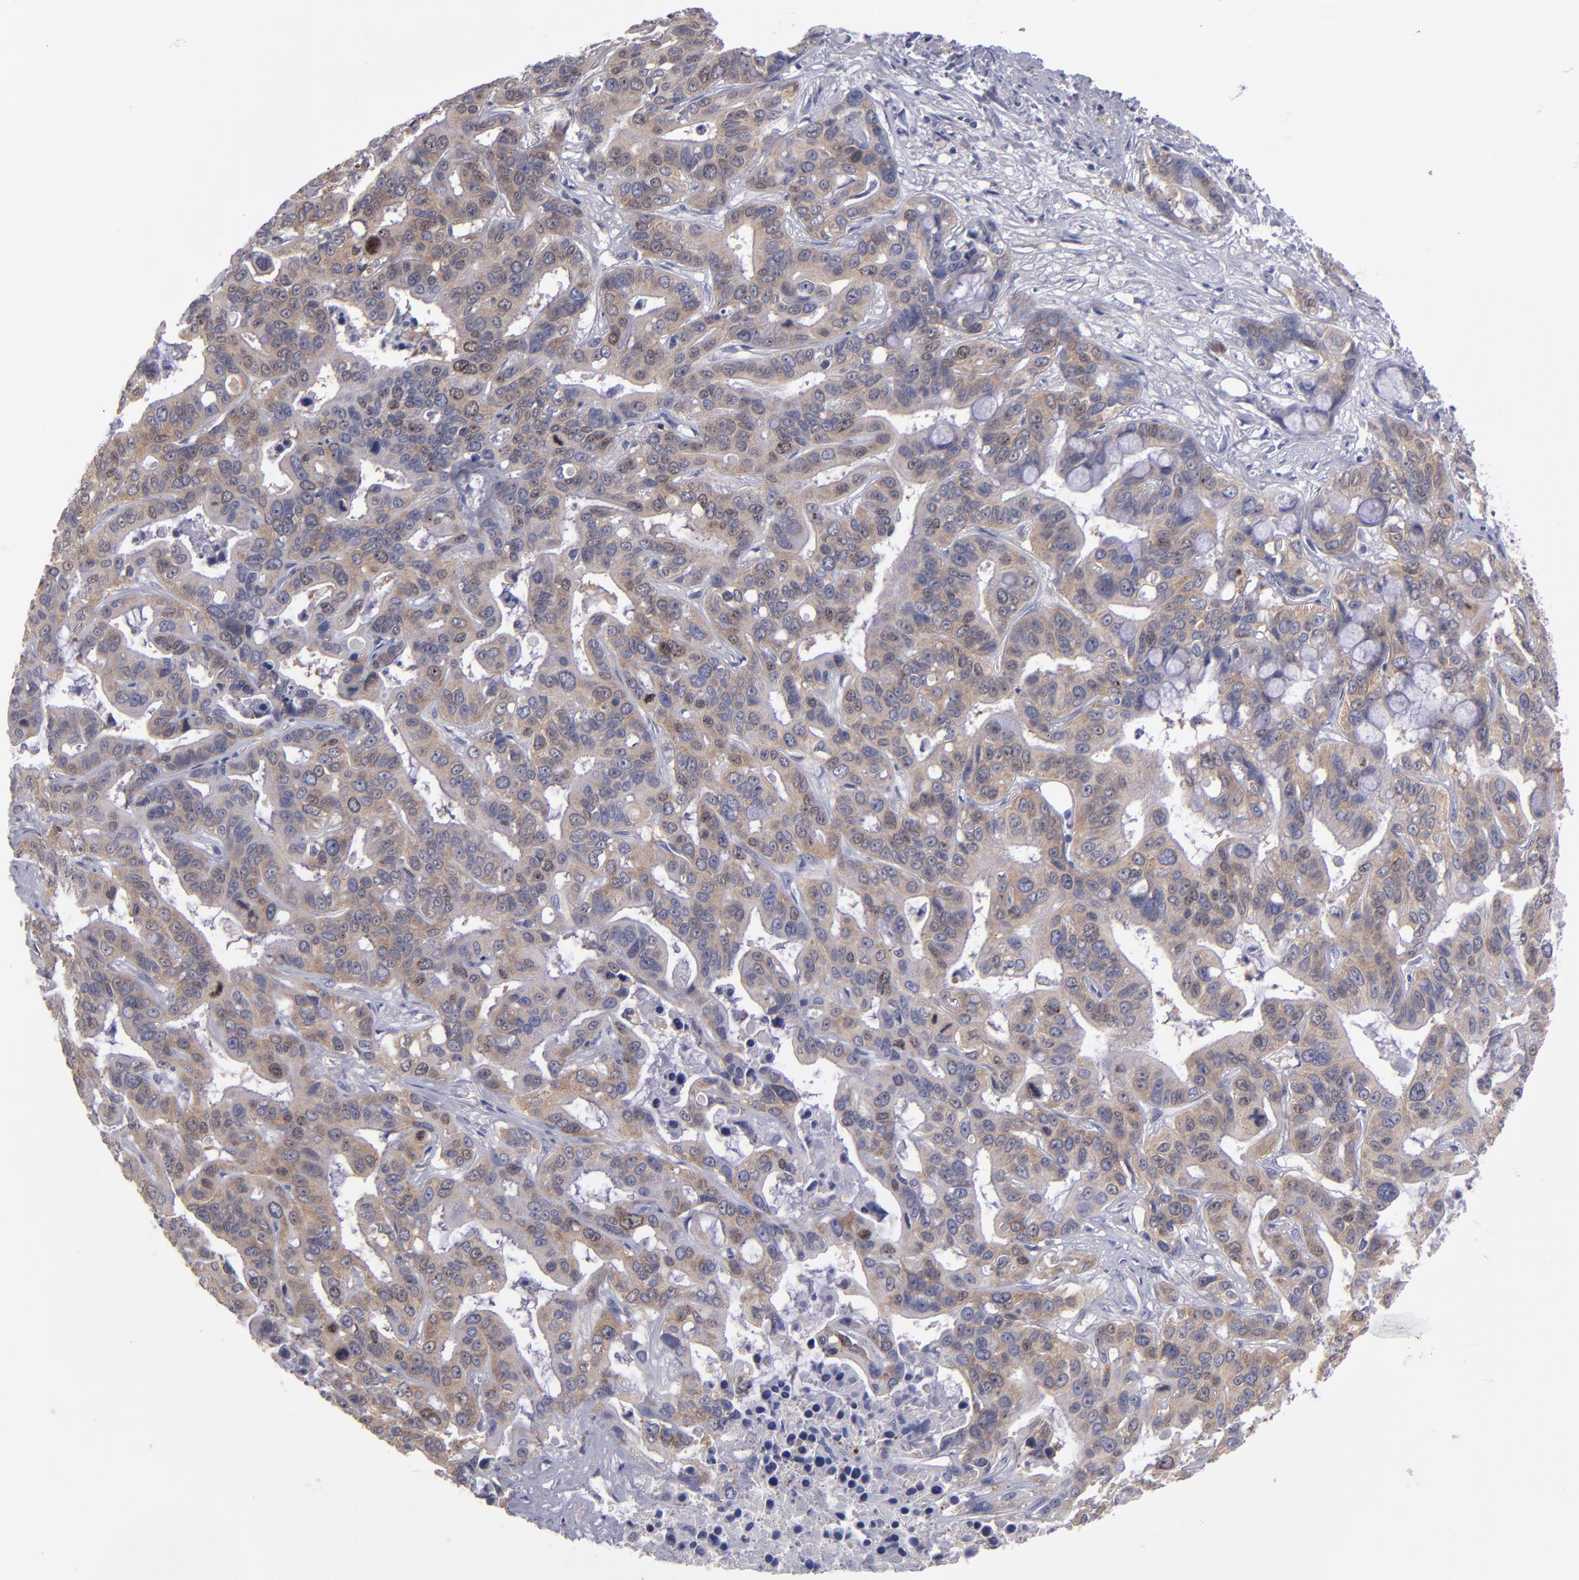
{"staining": {"intensity": "weak", "quantity": ">75%", "location": "cytoplasmic/membranous"}, "tissue": "liver cancer", "cell_type": "Tumor cells", "image_type": "cancer", "snomed": [{"axis": "morphology", "description": "Cholangiocarcinoma"}, {"axis": "topography", "description": "Liver"}], "caption": "An image of liver cancer (cholangiocarcinoma) stained for a protein demonstrates weak cytoplasmic/membranous brown staining in tumor cells.", "gene": "EIF3L", "patient": {"sex": "female", "age": 65}}